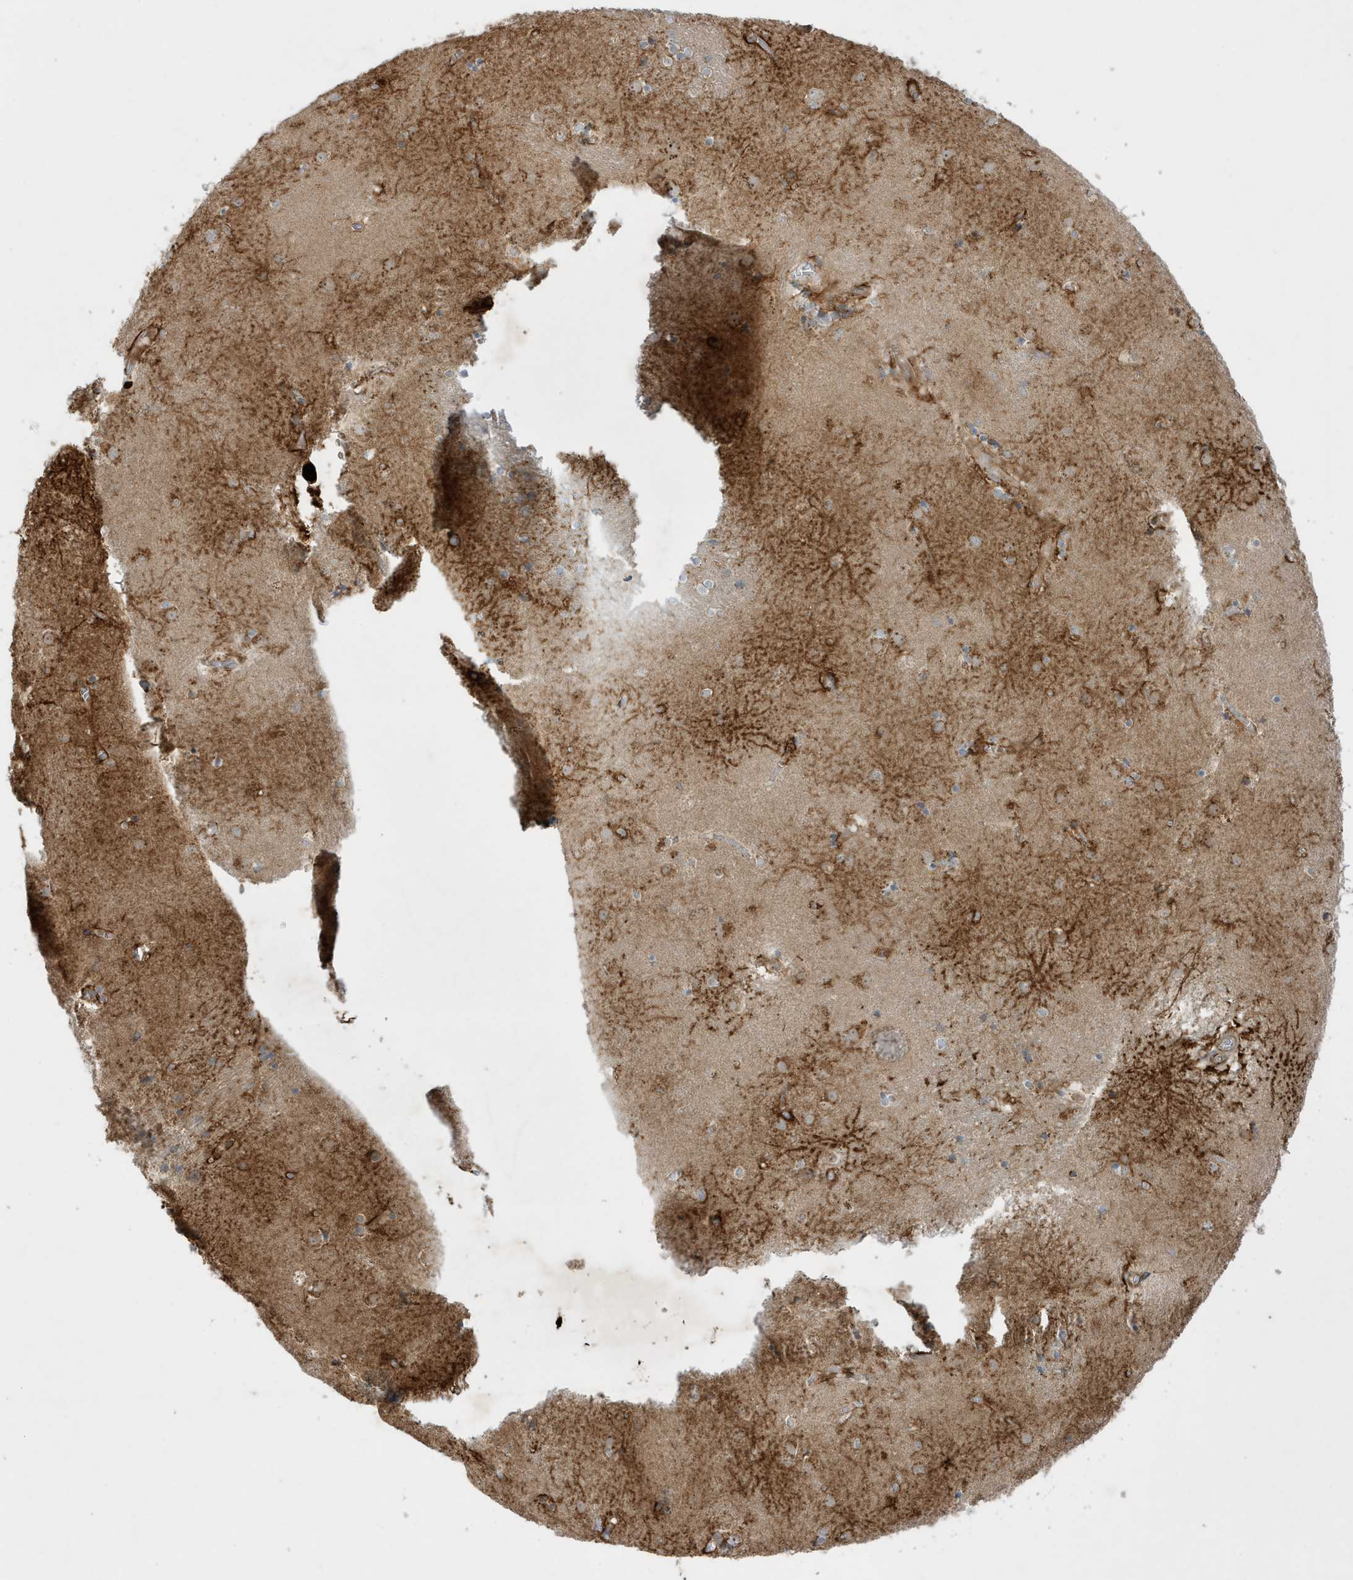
{"staining": {"intensity": "moderate", "quantity": "<25%", "location": "cytoplasmic/membranous"}, "tissue": "caudate", "cell_type": "Glial cells", "image_type": "normal", "snomed": [{"axis": "morphology", "description": "Normal tissue, NOS"}, {"axis": "topography", "description": "Lateral ventricle wall"}], "caption": "IHC photomicrograph of unremarkable human caudate stained for a protein (brown), which displays low levels of moderate cytoplasmic/membranous expression in about <25% of glial cells.", "gene": "IFT57", "patient": {"sex": "male", "age": 70}}